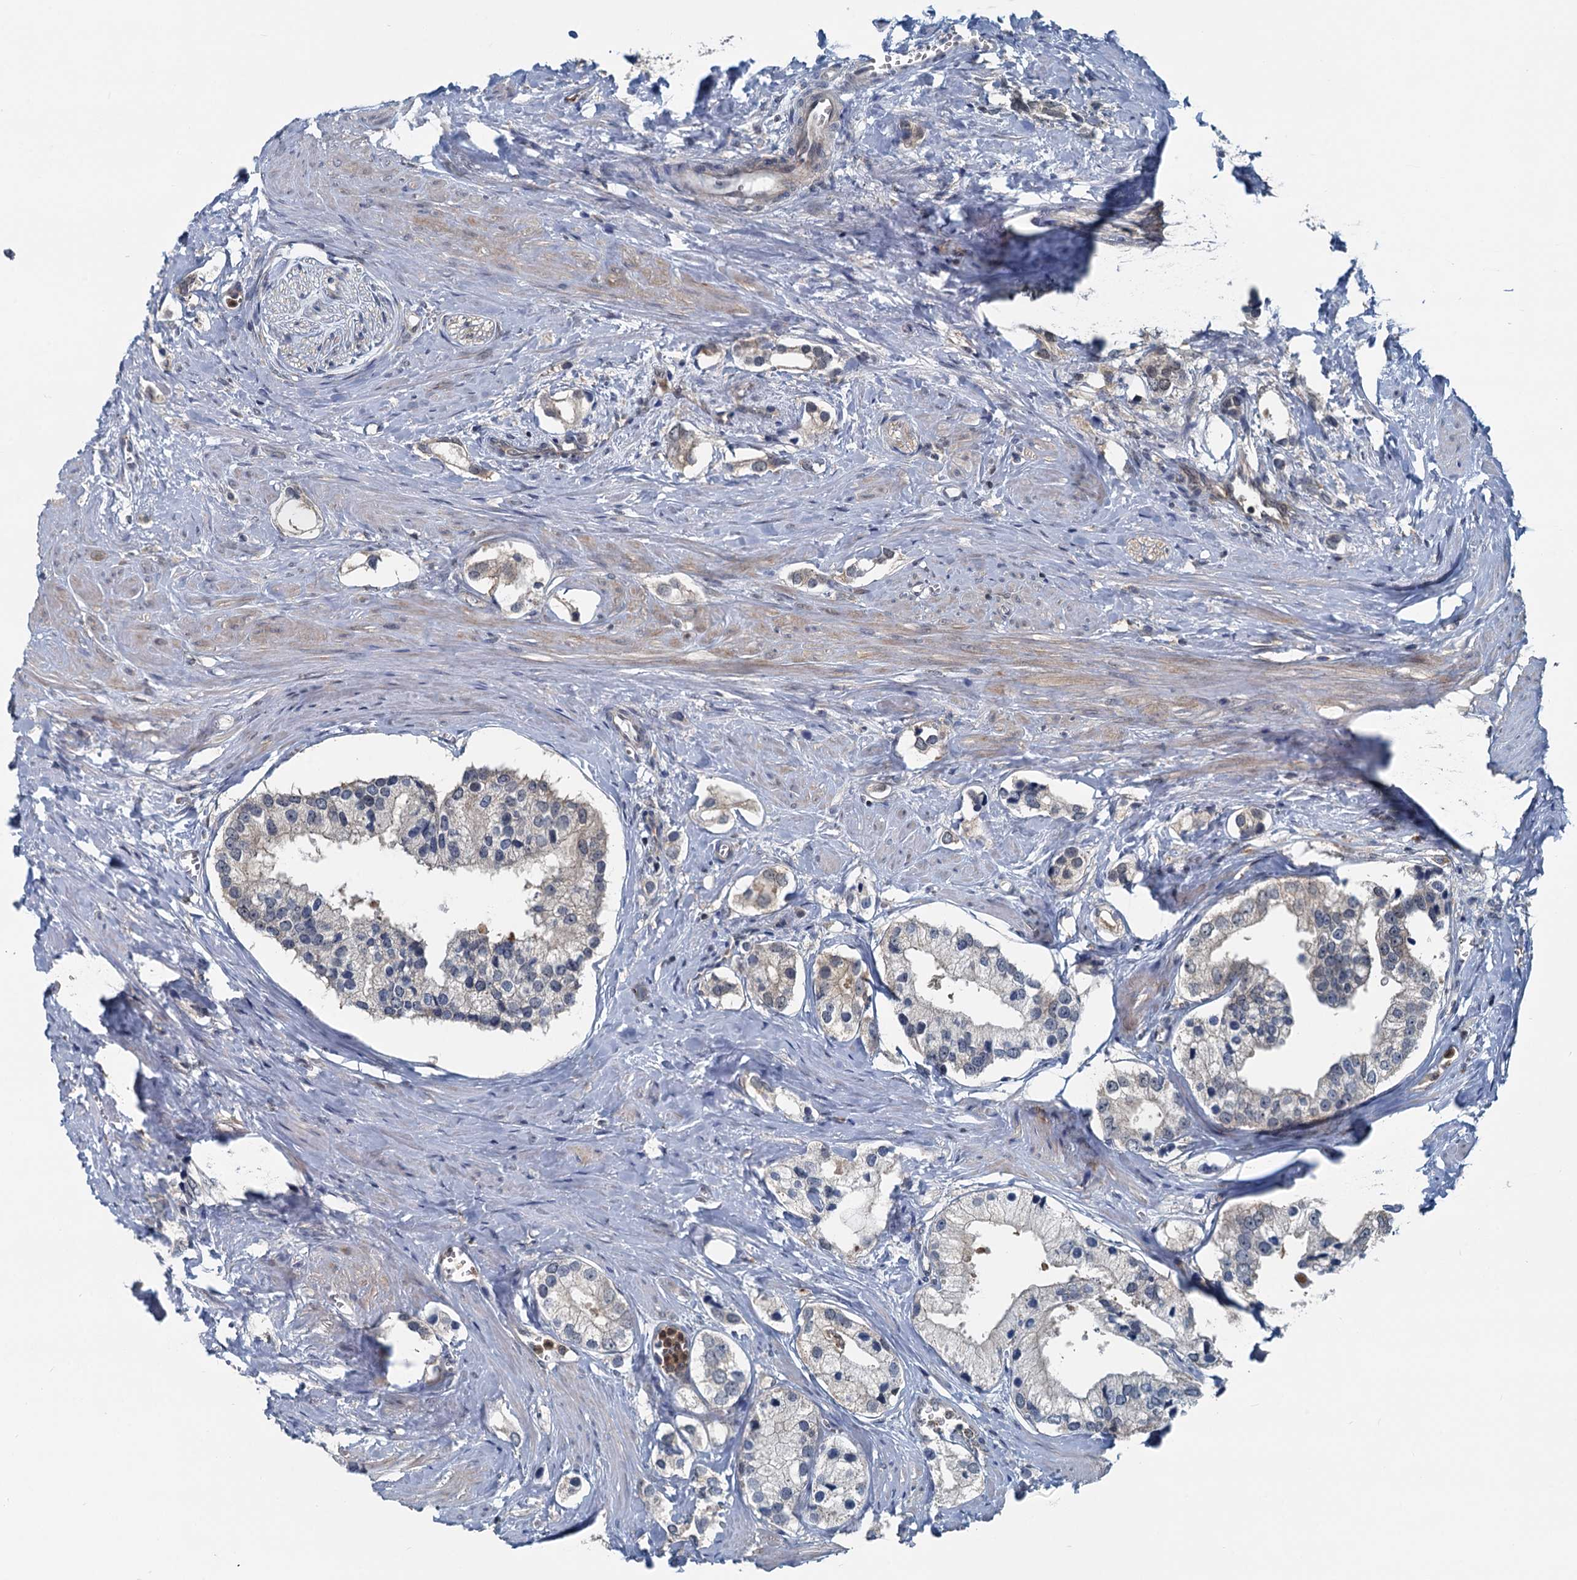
{"staining": {"intensity": "negative", "quantity": "none", "location": "none"}, "tissue": "prostate cancer", "cell_type": "Tumor cells", "image_type": "cancer", "snomed": [{"axis": "morphology", "description": "Adenocarcinoma, High grade"}, {"axis": "topography", "description": "Prostate"}], "caption": "IHC of high-grade adenocarcinoma (prostate) shows no expression in tumor cells.", "gene": "GCLM", "patient": {"sex": "male", "age": 66}}